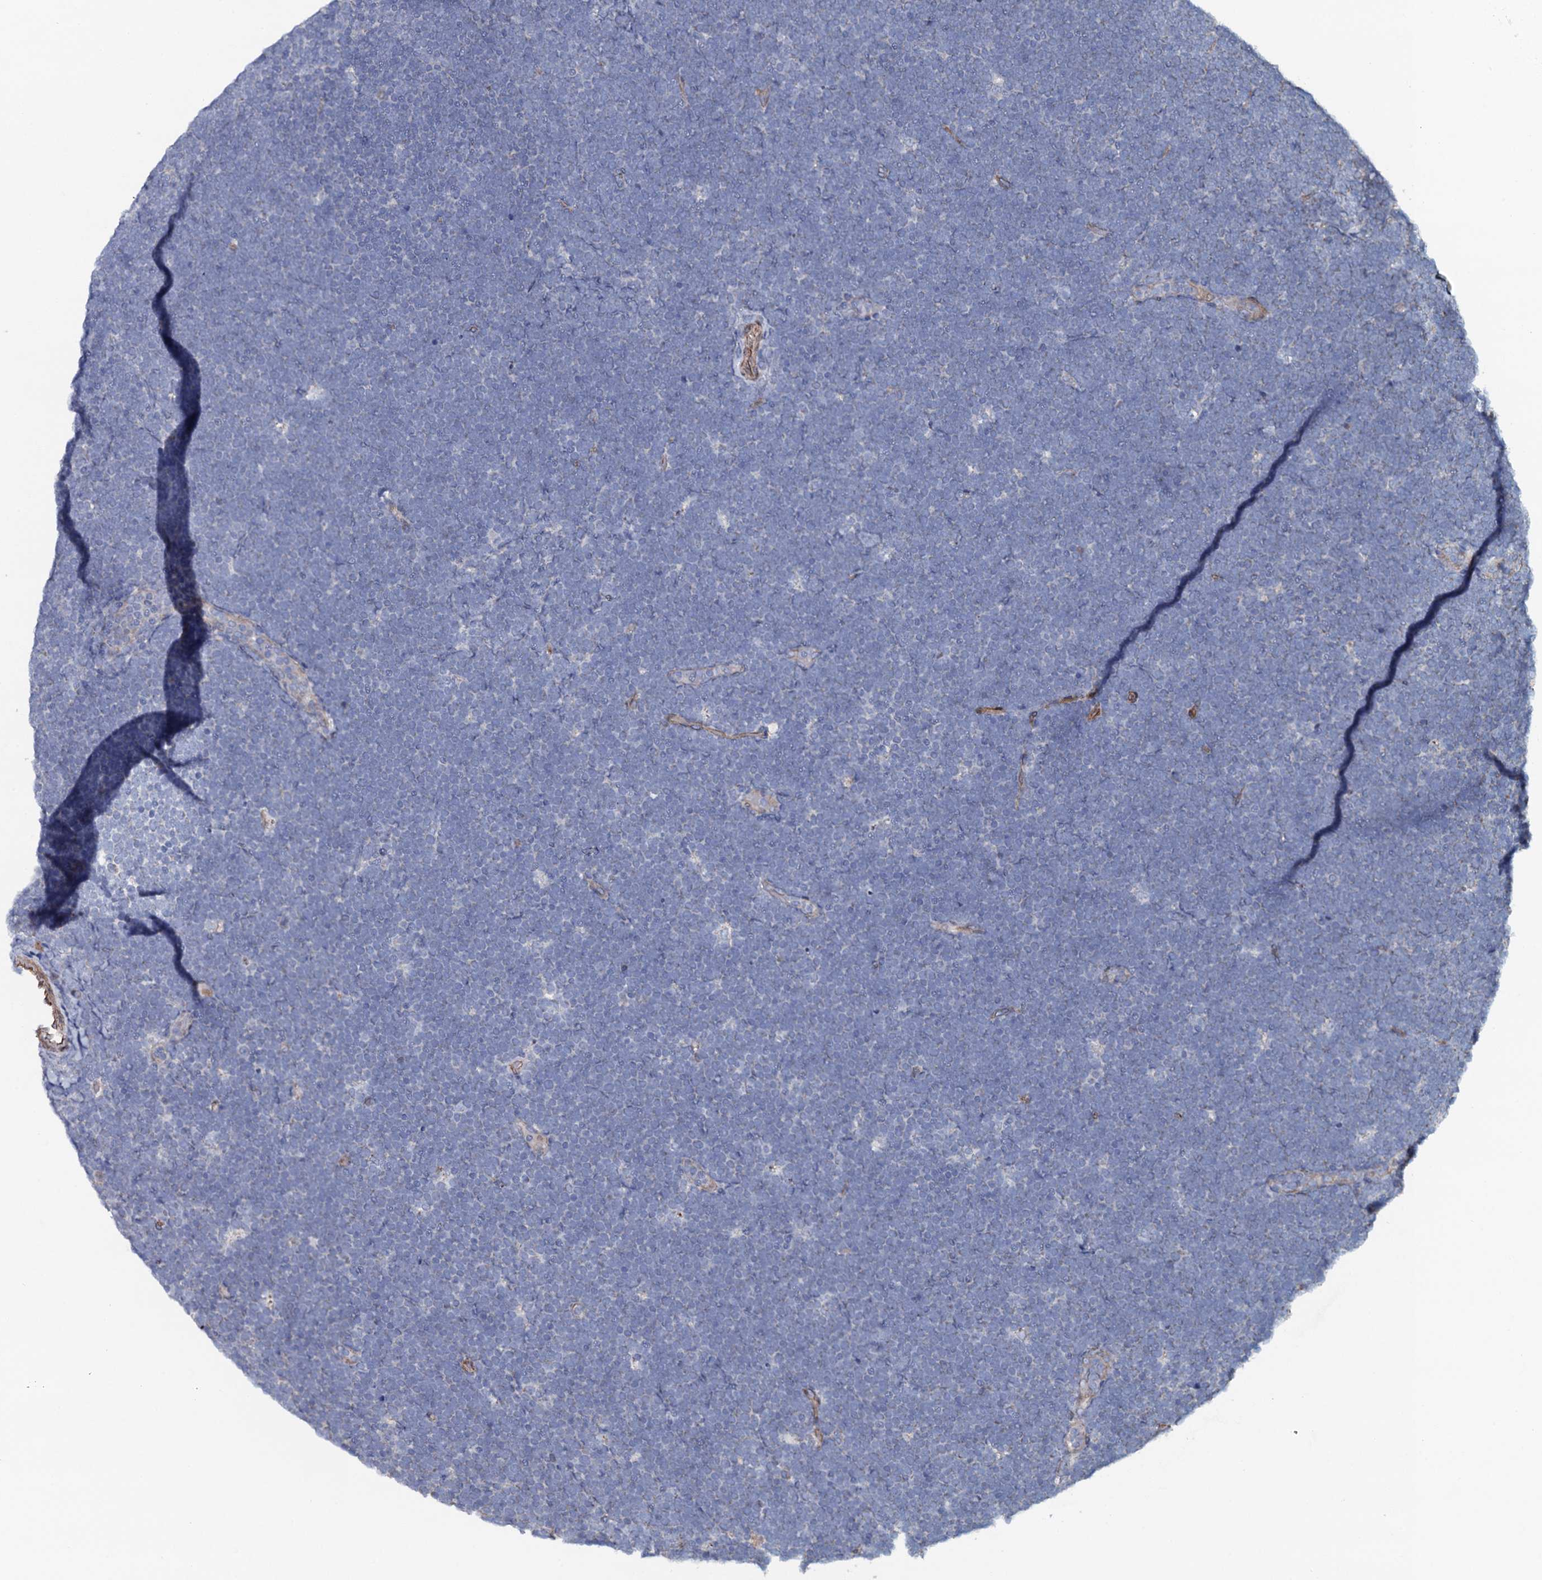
{"staining": {"intensity": "negative", "quantity": "none", "location": "none"}, "tissue": "lymphoma", "cell_type": "Tumor cells", "image_type": "cancer", "snomed": [{"axis": "morphology", "description": "Malignant lymphoma, non-Hodgkin's type, High grade"}, {"axis": "topography", "description": "Lymph node"}], "caption": "Malignant lymphoma, non-Hodgkin's type (high-grade) was stained to show a protein in brown. There is no significant expression in tumor cells.", "gene": "KCTD4", "patient": {"sex": "male", "age": 13}}